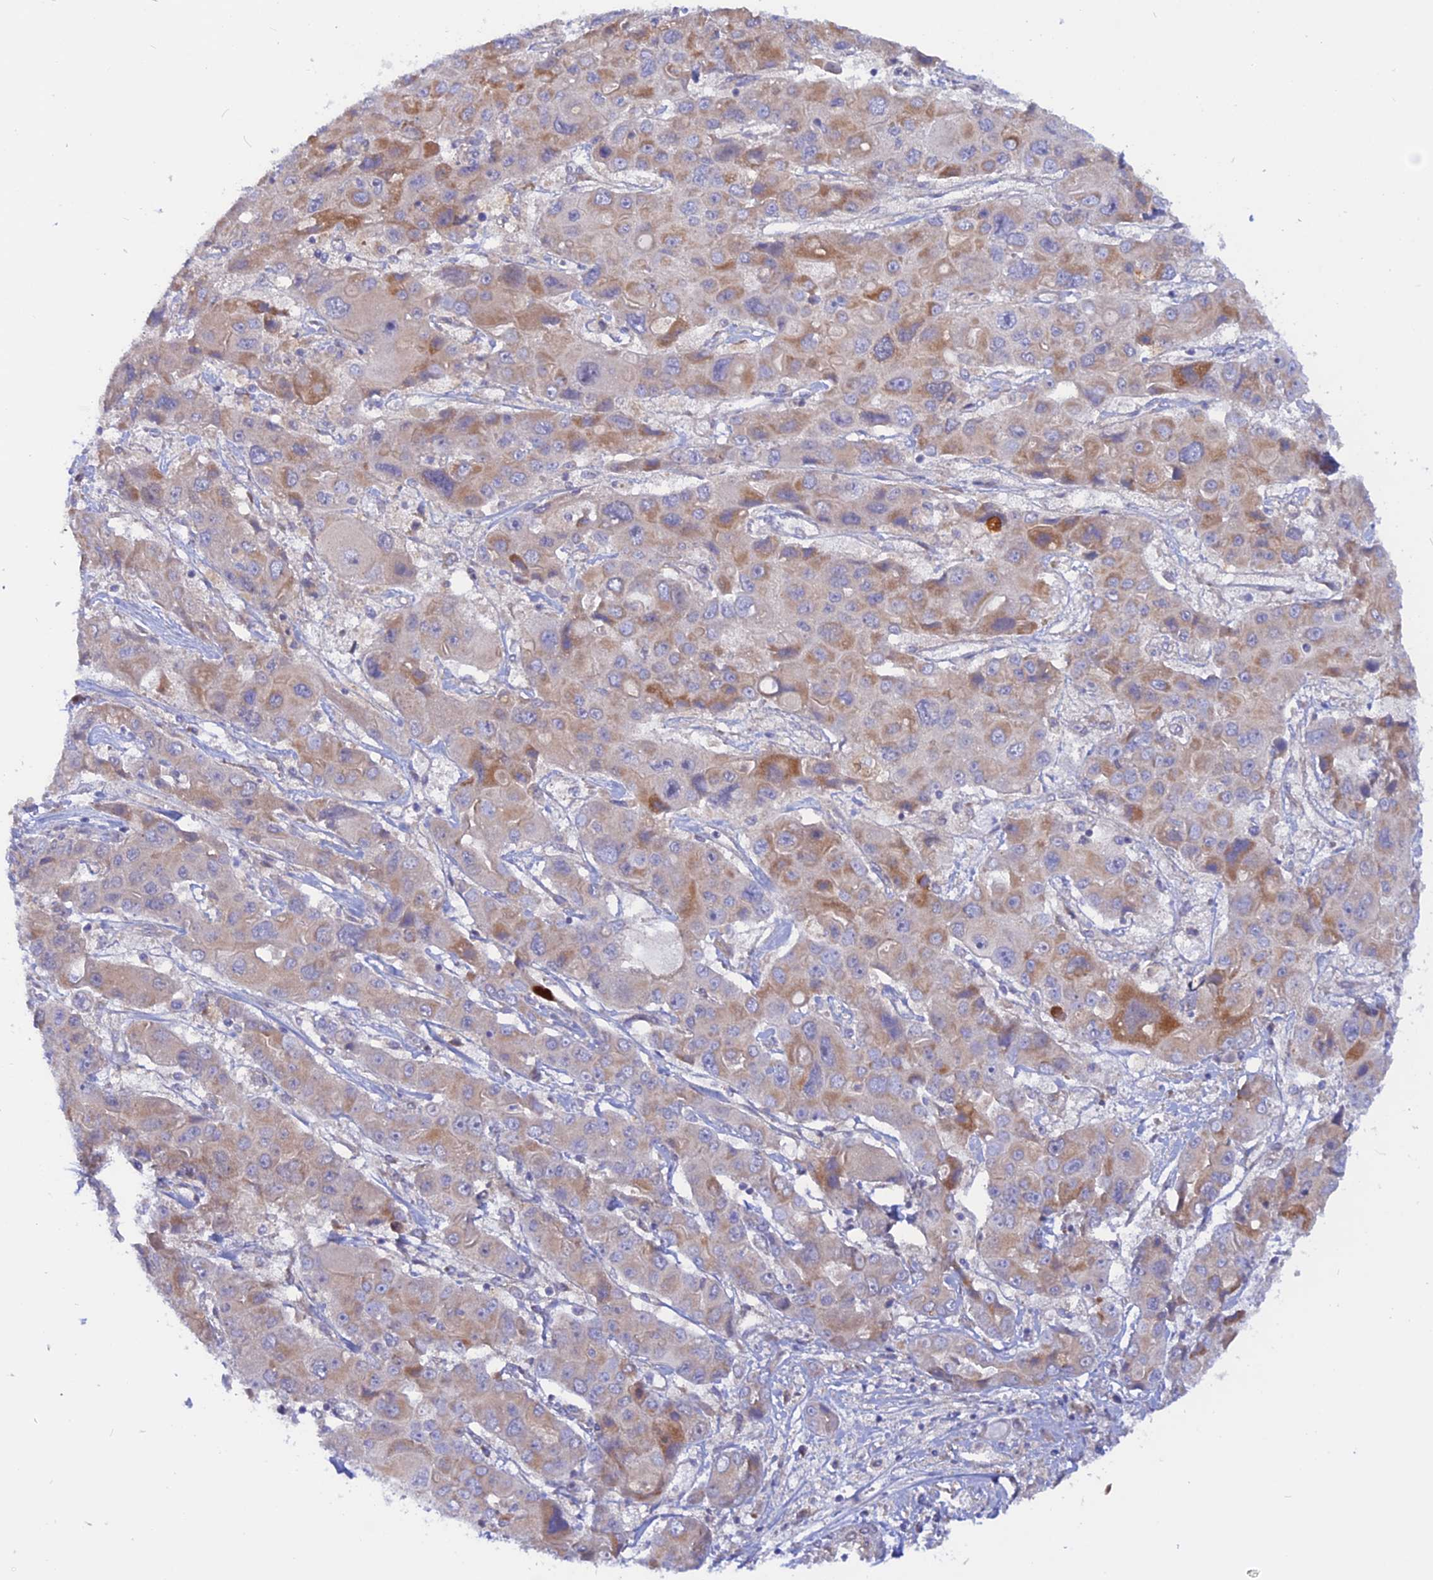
{"staining": {"intensity": "moderate", "quantity": "<25%", "location": "cytoplasmic/membranous"}, "tissue": "liver cancer", "cell_type": "Tumor cells", "image_type": "cancer", "snomed": [{"axis": "morphology", "description": "Cholangiocarcinoma"}, {"axis": "topography", "description": "Liver"}], "caption": "Immunohistochemistry (IHC) staining of liver cholangiocarcinoma, which exhibits low levels of moderate cytoplasmic/membranous staining in about <25% of tumor cells indicating moderate cytoplasmic/membranous protein positivity. The staining was performed using DAB (brown) for protein detection and nuclei were counterstained in hematoxylin (blue).", "gene": "HYCC1", "patient": {"sex": "male", "age": 67}}